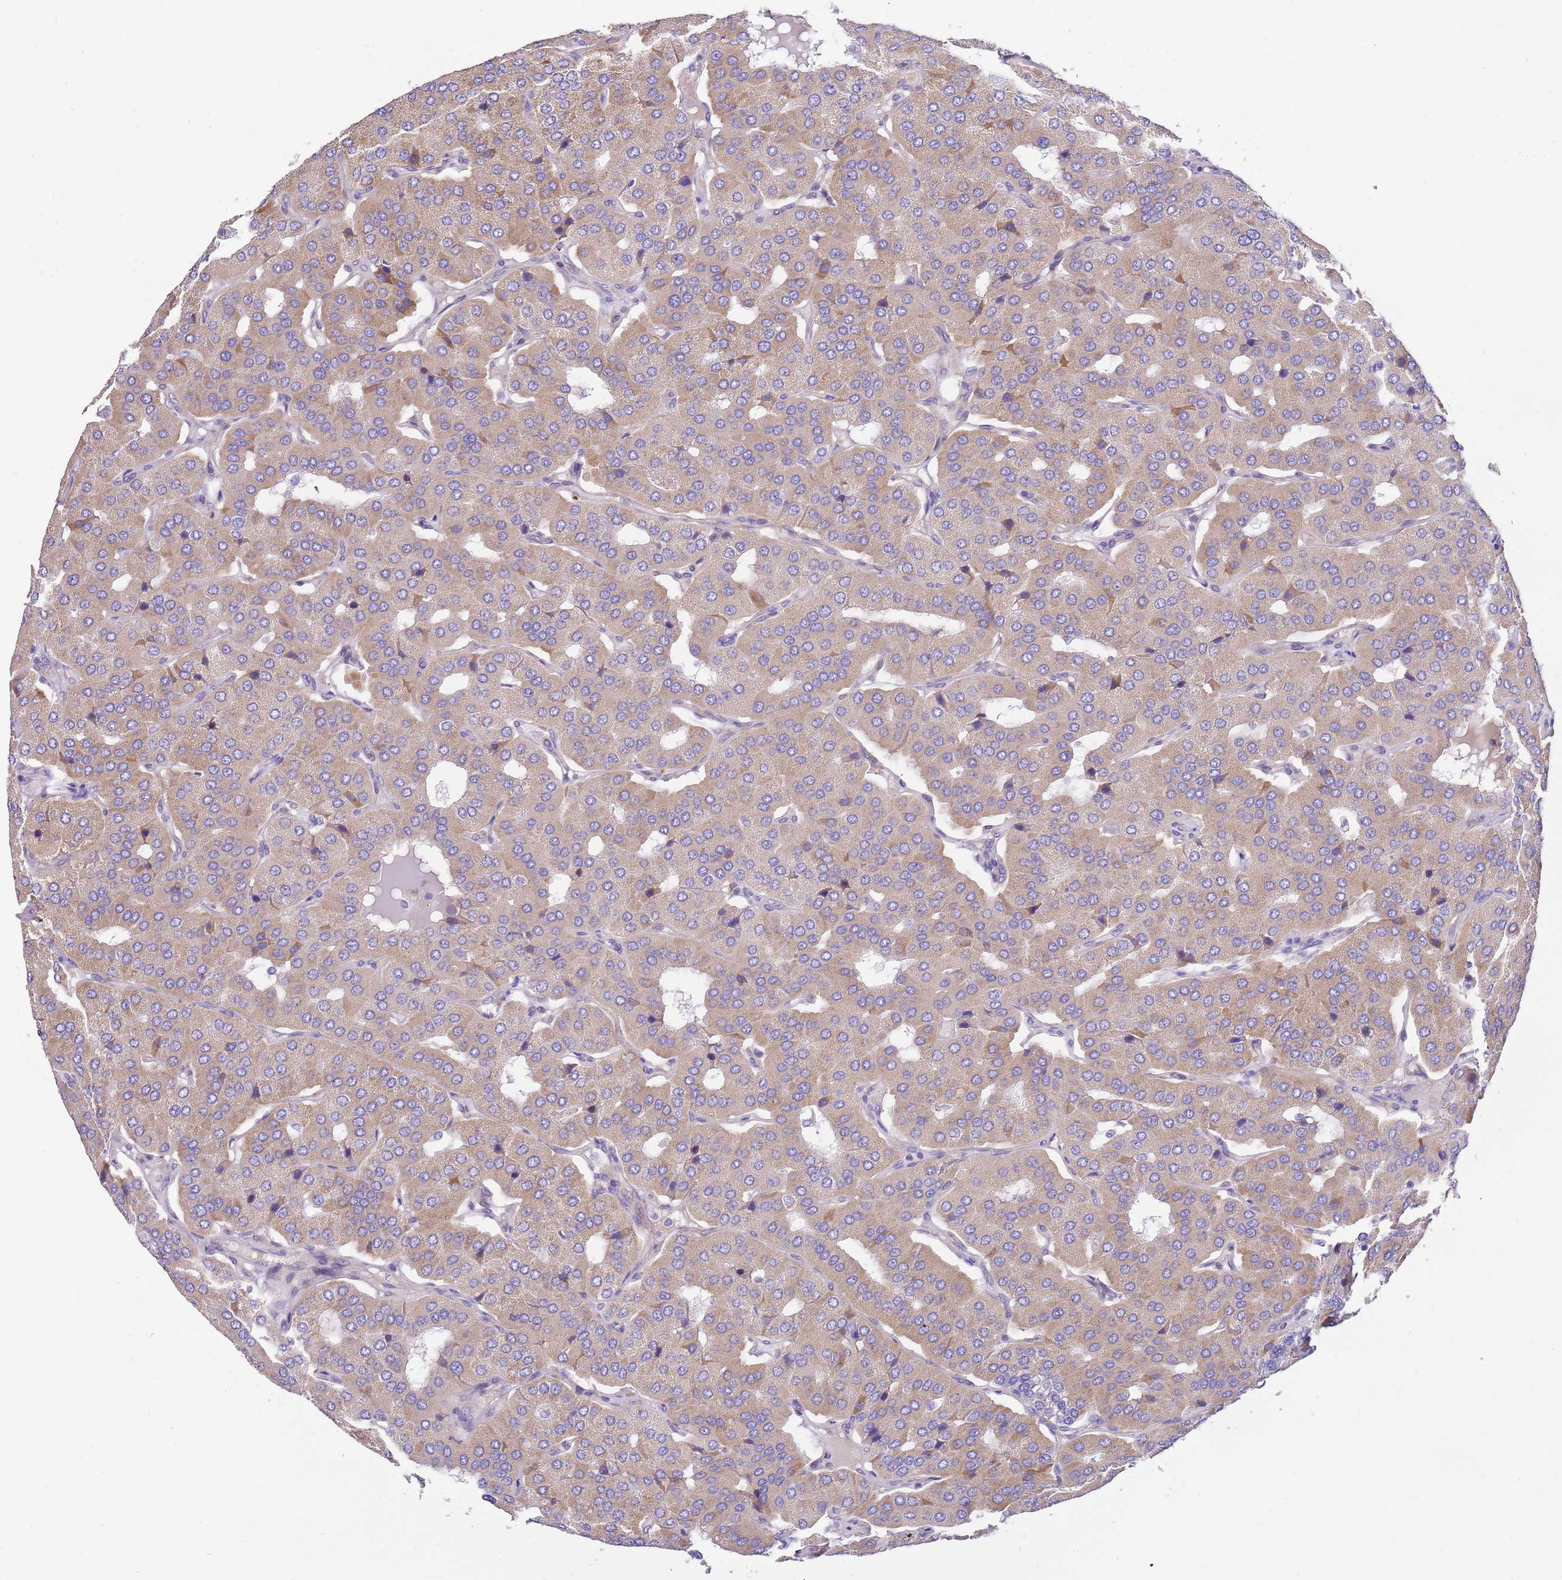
{"staining": {"intensity": "weak", "quantity": ">75%", "location": "cytoplasmic/membranous"}, "tissue": "parathyroid gland", "cell_type": "Glandular cells", "image_type": "normal", "snomed": [{"axis": "morphology", "description": "Normal tissue, NOS"}, {"axis": "morphology", "description": "Adenoma, NOS"}, {"axis": "topography", "description": "Parathyroid gland"}], "caption": "Weak cytoplasmic/membranous staining is present in about >75% of glandular cells in benign parathyroid gland.", "gene": "SERINC3", "patient": {"sex": "female", "age": 86}}